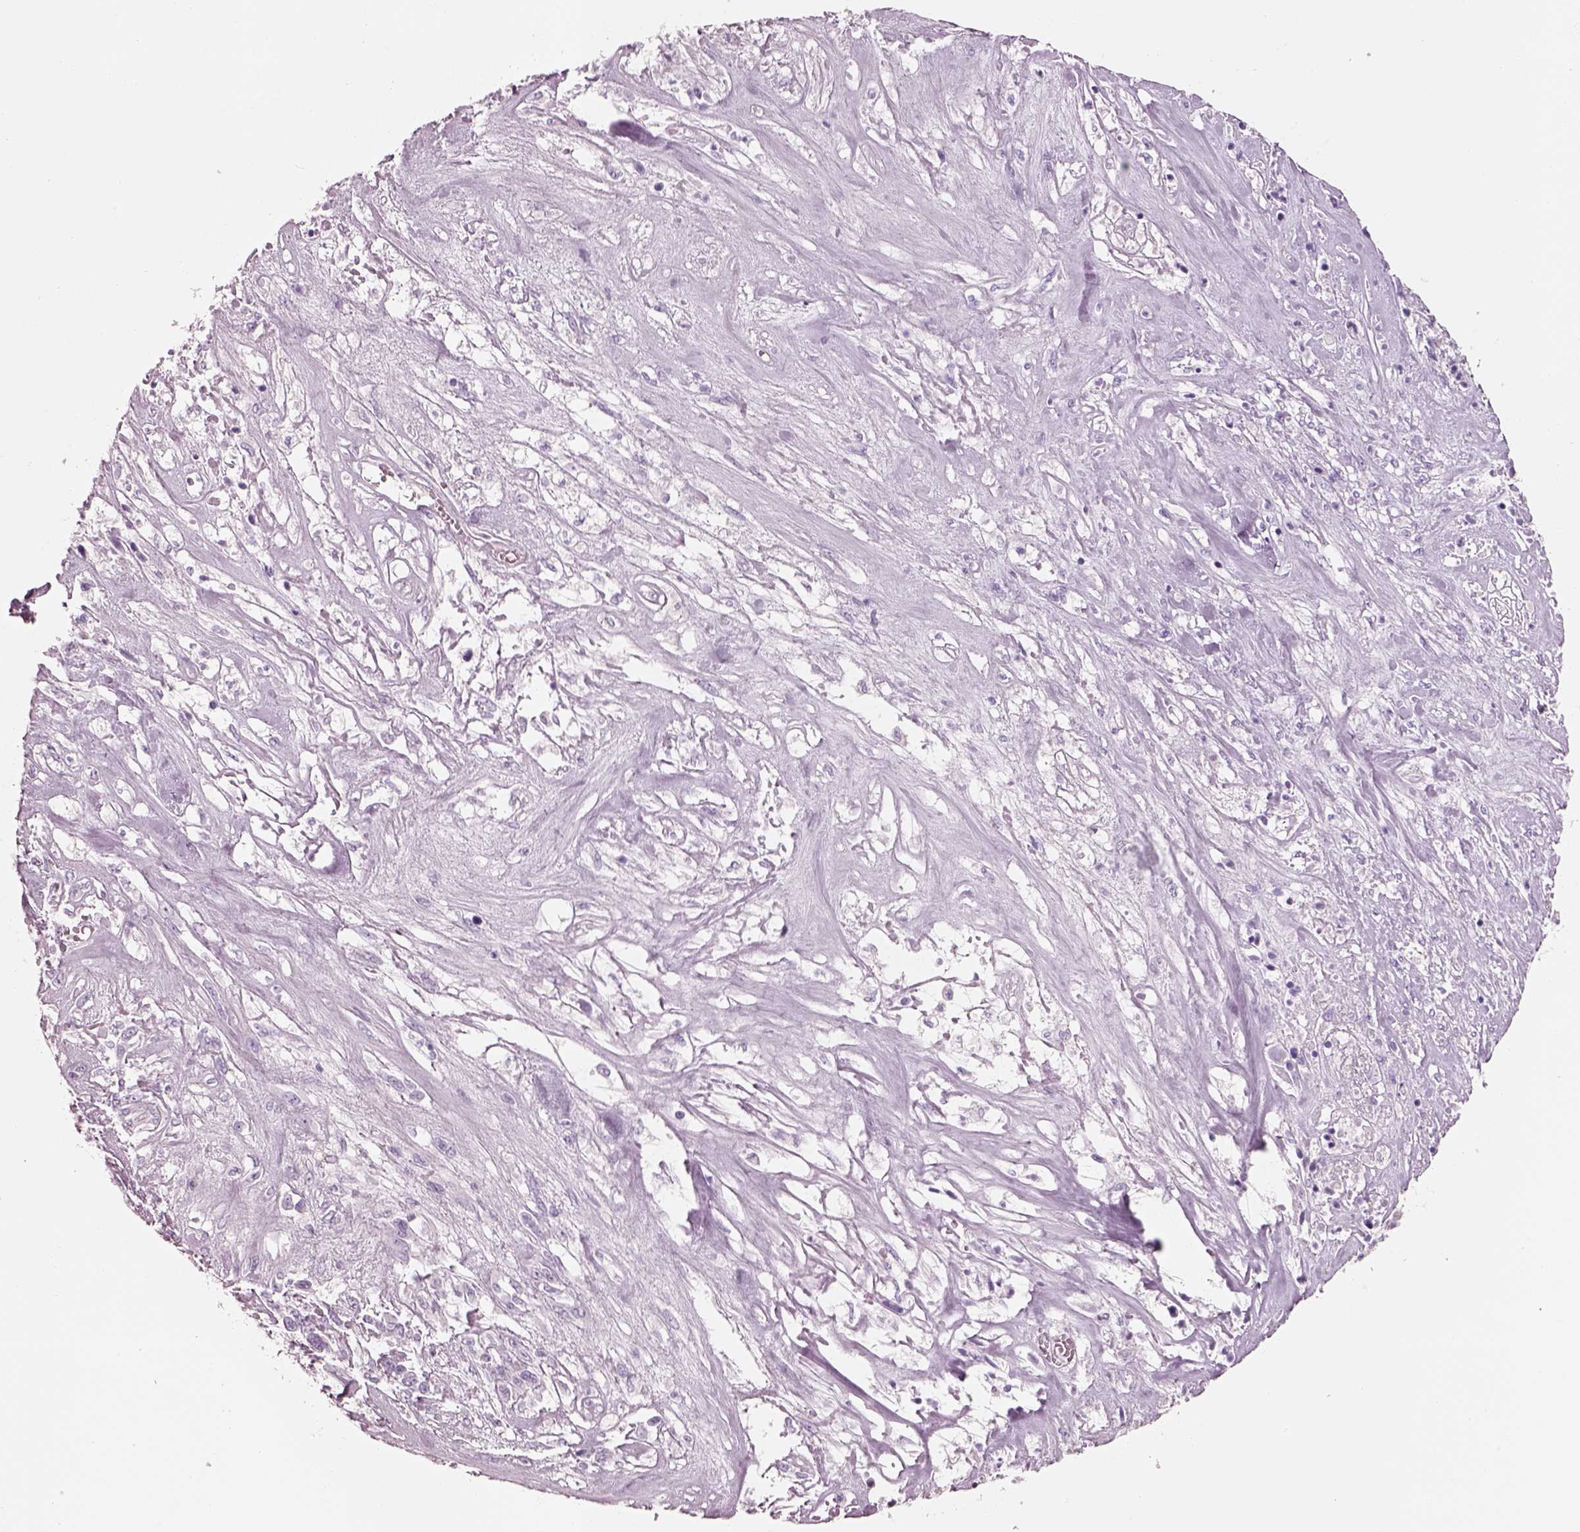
{"staining": {"intensity": "negative", "quantity": "none", "location": "none"}, "tissue": "melanoma", "cell_type": "Tumor cells", "image_type": "cancer", "snomed": [{"axis": "morphology", "description": "Malignant melanoma, NOS"}, {"axis": "topography", "description": "Skin"}], "caption": "Immunohistochemistry (IHC) of human melanoma reveals no staining in tumor cells.", "gene": "PNOC", "patient": {"sex": "female", "age": 91}}